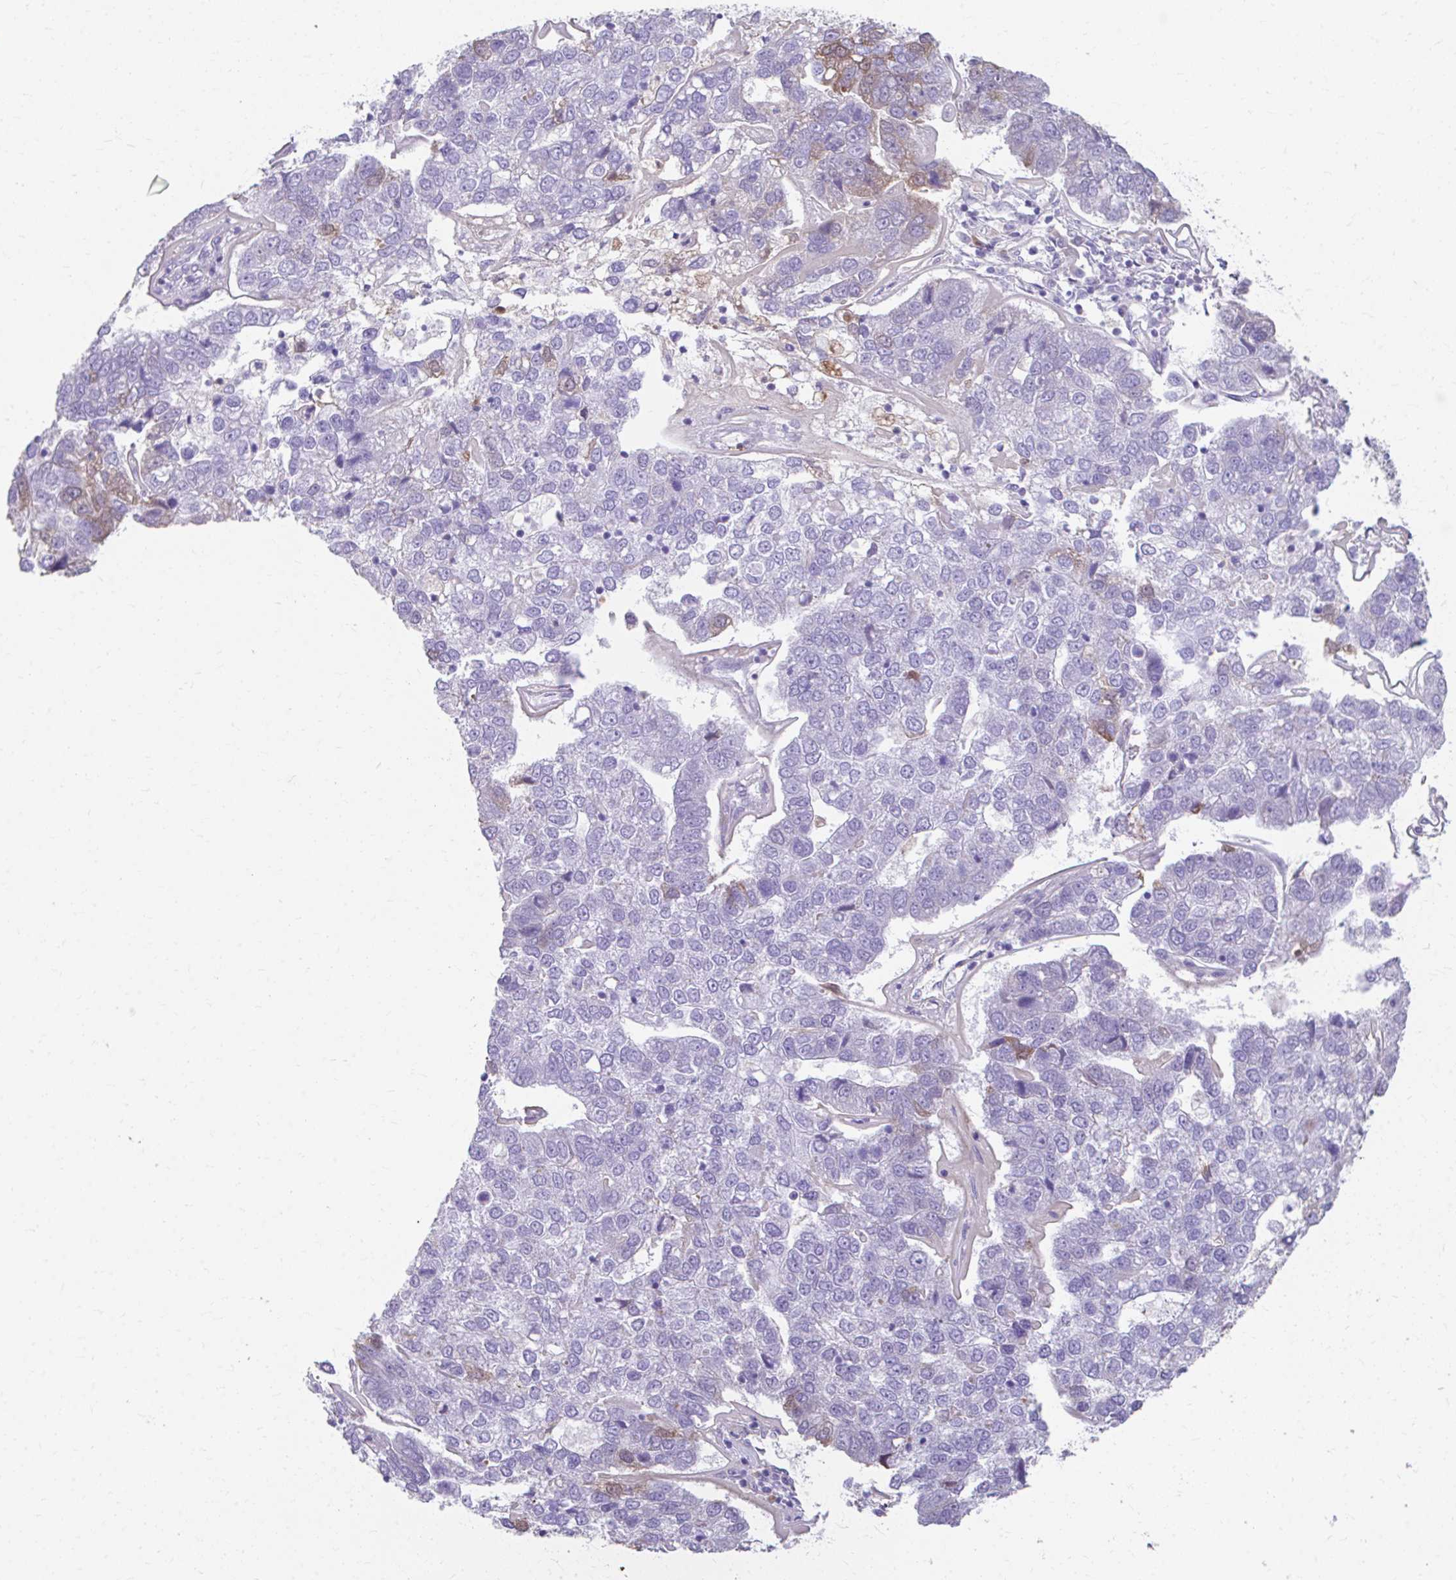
{"staining": {"intensity": "negative", "quantity": "none", "location": "none"}, "tissue": "pancreatic cancer", "cell_type": "Tumor cells", "image_type": "cancer", "snomed": [{"axis": "morphology", "description": "Adenocarcinoma, NOS"}, {"axis": "topography", "description": "Pancreas"}], "caption": "High magnification brightfield microscopy of pancreatic cancer (adenocarcinoma) stained with DAB (brown) and counterstained with hematoxylin (blue): tumor cells show no significant expression.", "gene": "CFH", "patient": {"sex": "female", "age": 61}}